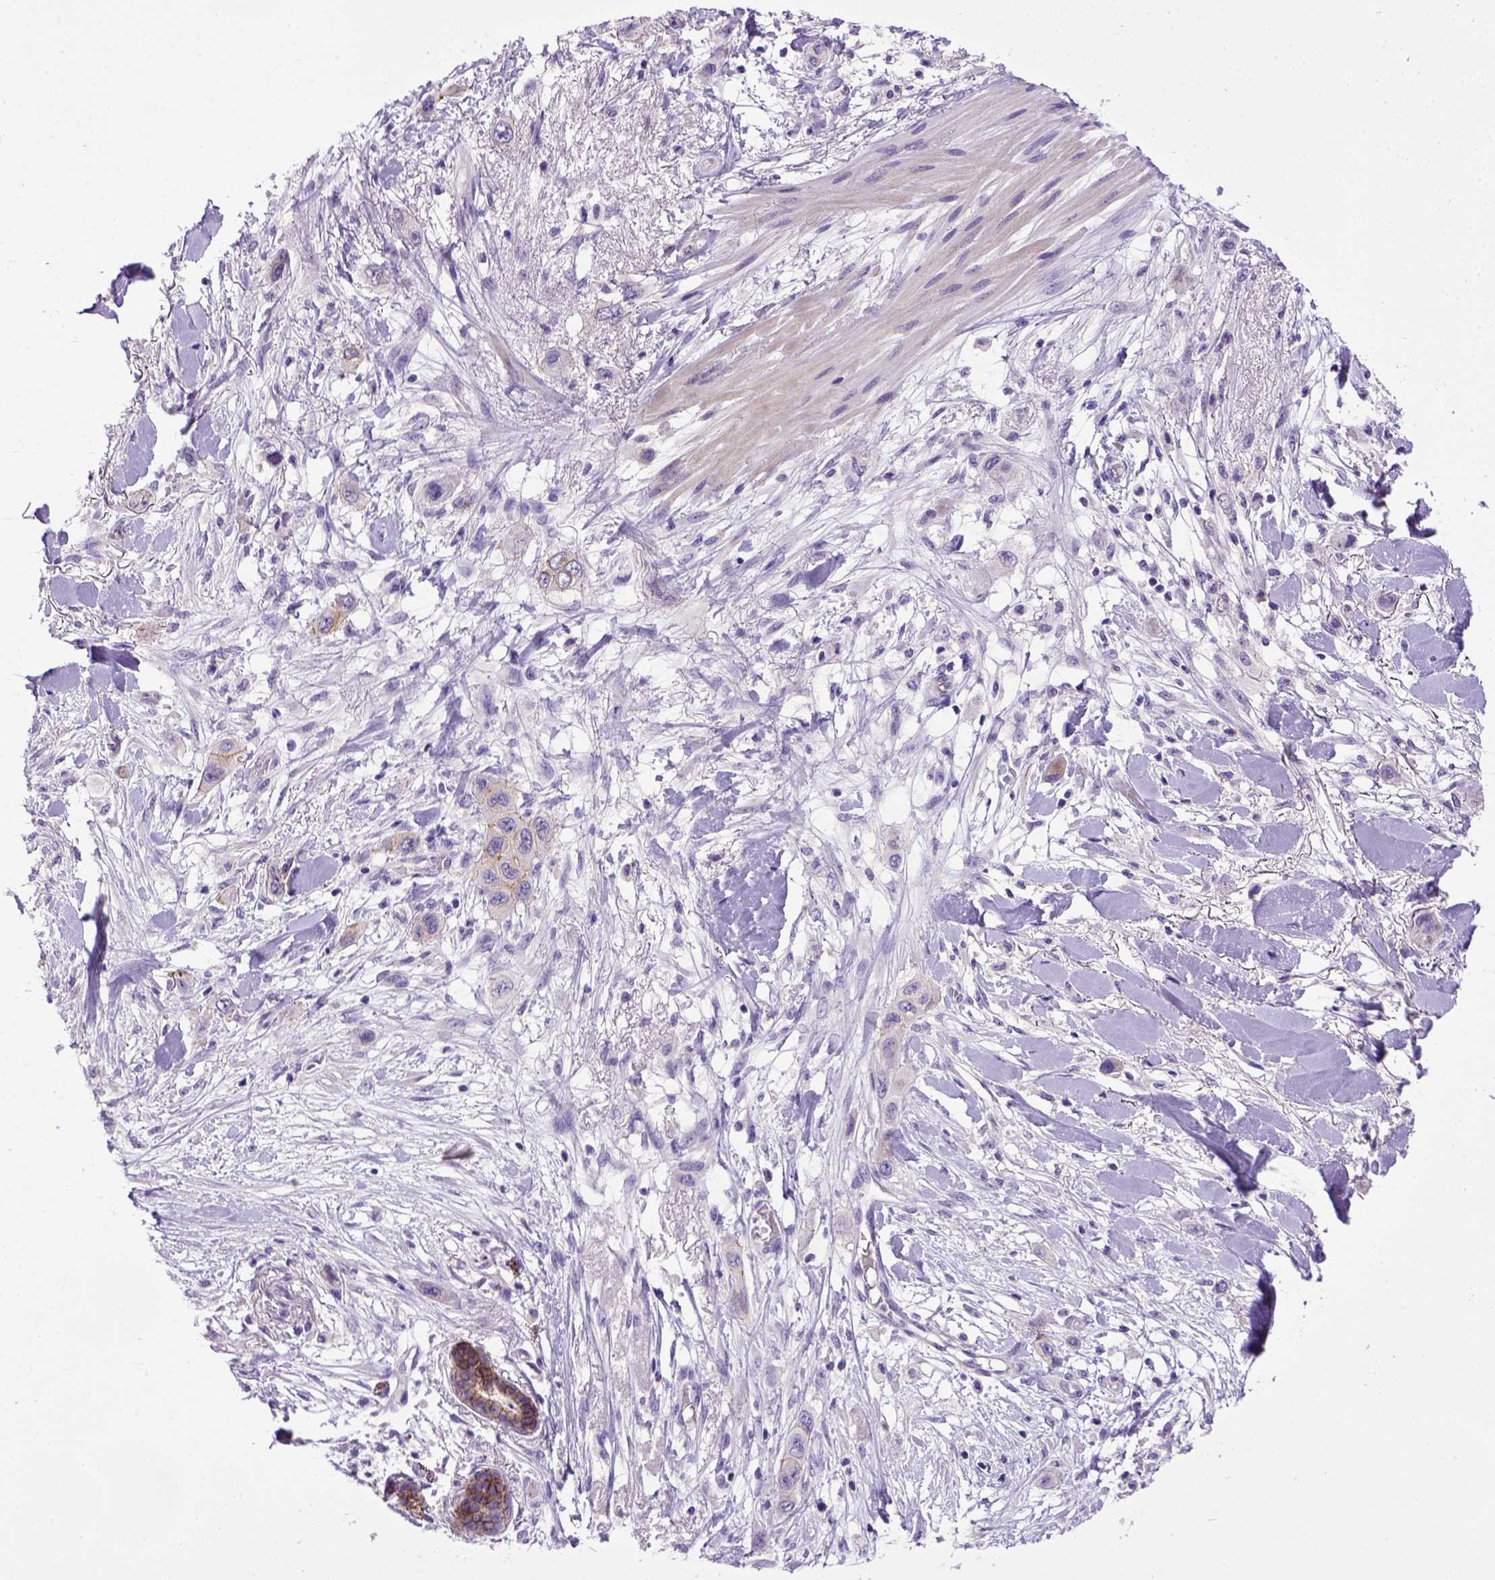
{"staining": {"intensity": "moderate", "quantity": ">75%", "location": "cytoplasmic/membranous"}, "tissue": "skin cancer", "cell_type": "Tumor cells", "image_type": "cancer", "snomed": [{"axis": "morphology", "description": "Squamous cell carcinoma, NOS"}, {"axis": "topography", "description": "Skin"}], "caption": "There is medium levels of moderate cytoplasmic/membranous staining in tumor cells of squamous cell carcinoma (skin), as demonstrated by immunohistochemical staining (brown color).", "gene": "CDH1", "patient": {"sex": "male", "age": 79}}